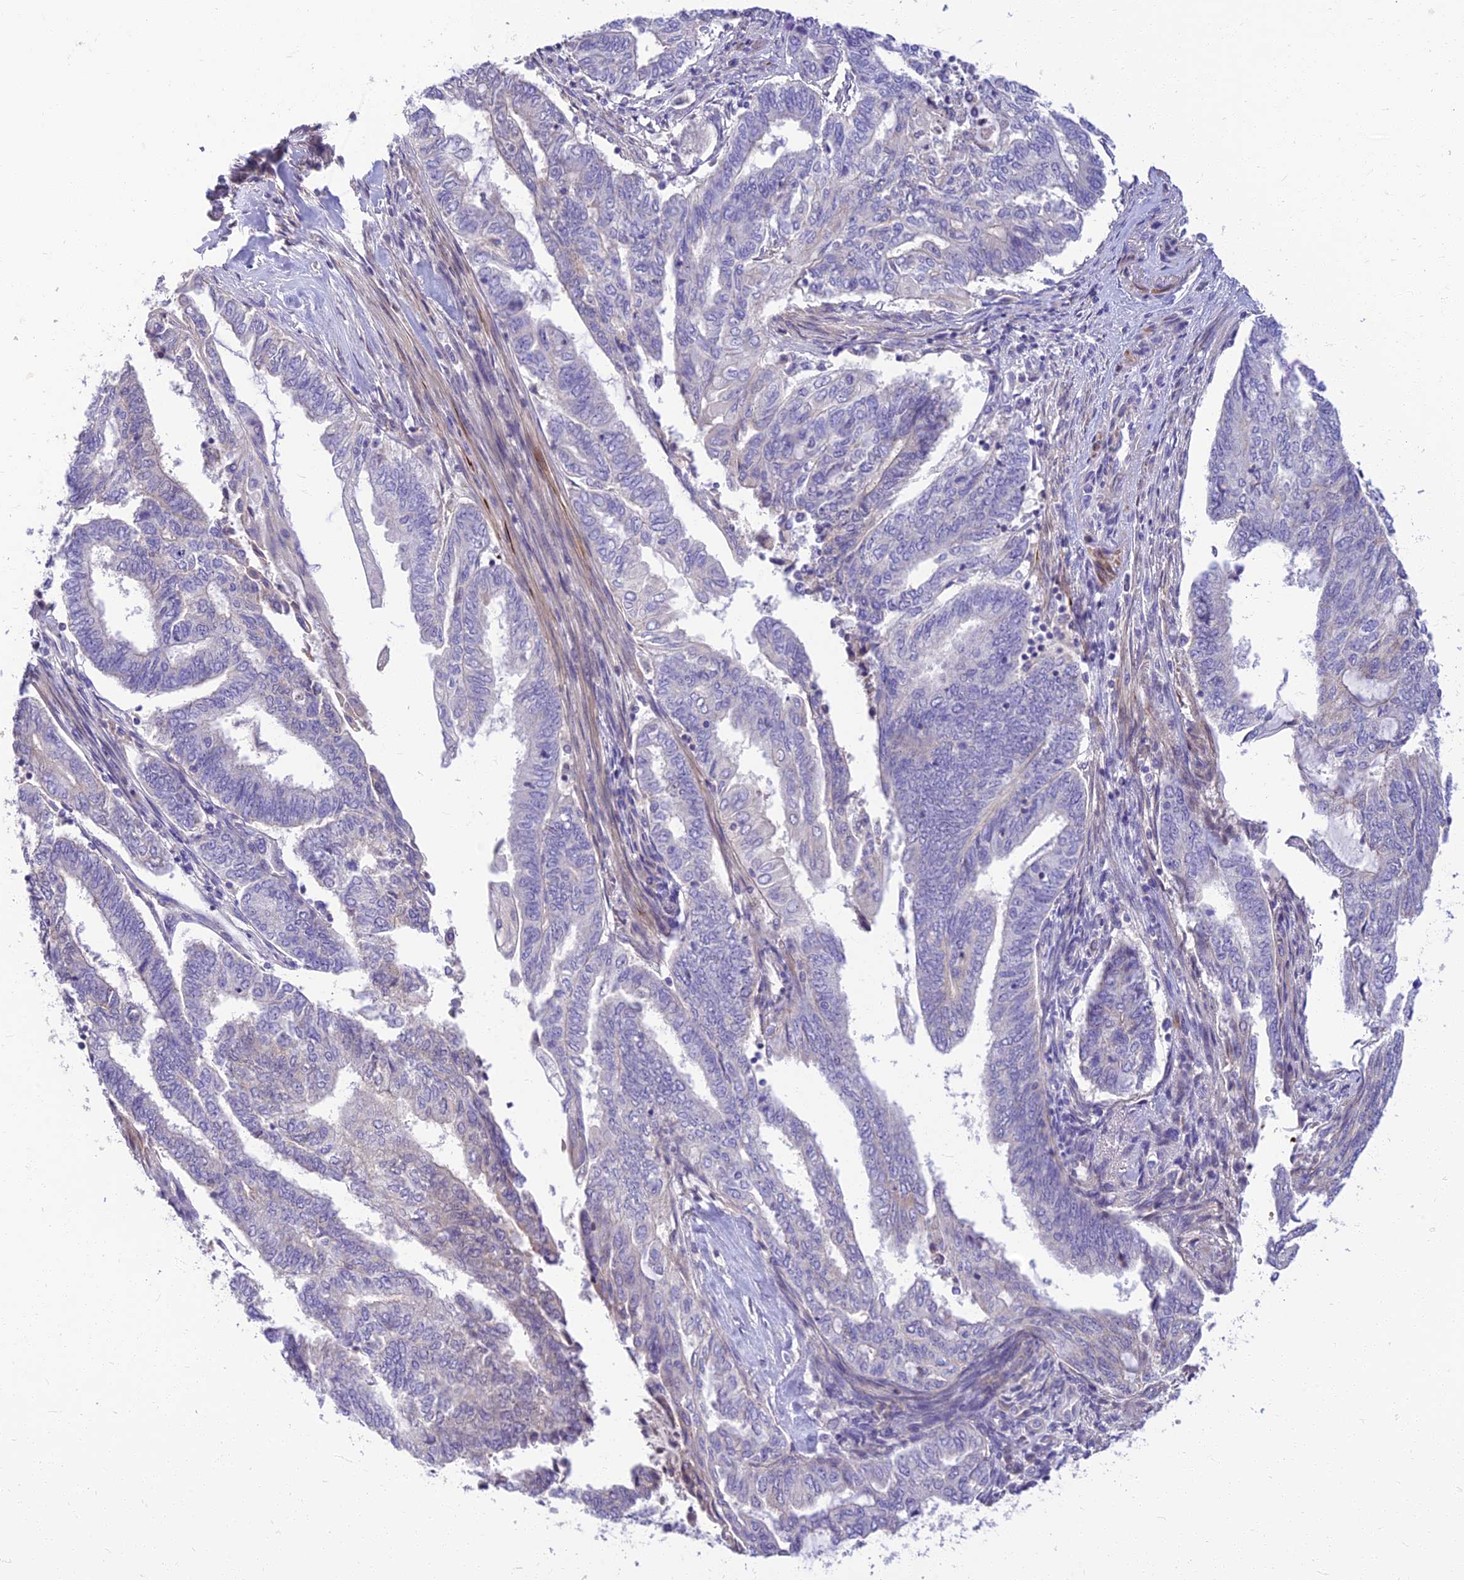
{"staining": {"intensity": "negative", "quantity": "none", "location": "none"}, "tissue": "endometrial cancer", "cell_type": "Tumor cells", "image_type": "cancer", "snomed": [{"axis": "morphology", "description": "Adenocarcinoma, NOS"}, {"axis": "topography", "description": "Uterus"}, {"axis": "topography", "description": "Endometrium"}], "caption": "Immunohistochemistry (IHC) photomicrograph of human endometrial adenocarcinoma stained for a protein (brown), which reveals no staining in tumor cells.", "gene": "CLIP4", "patient": {"sex": "female", "age": 70}}